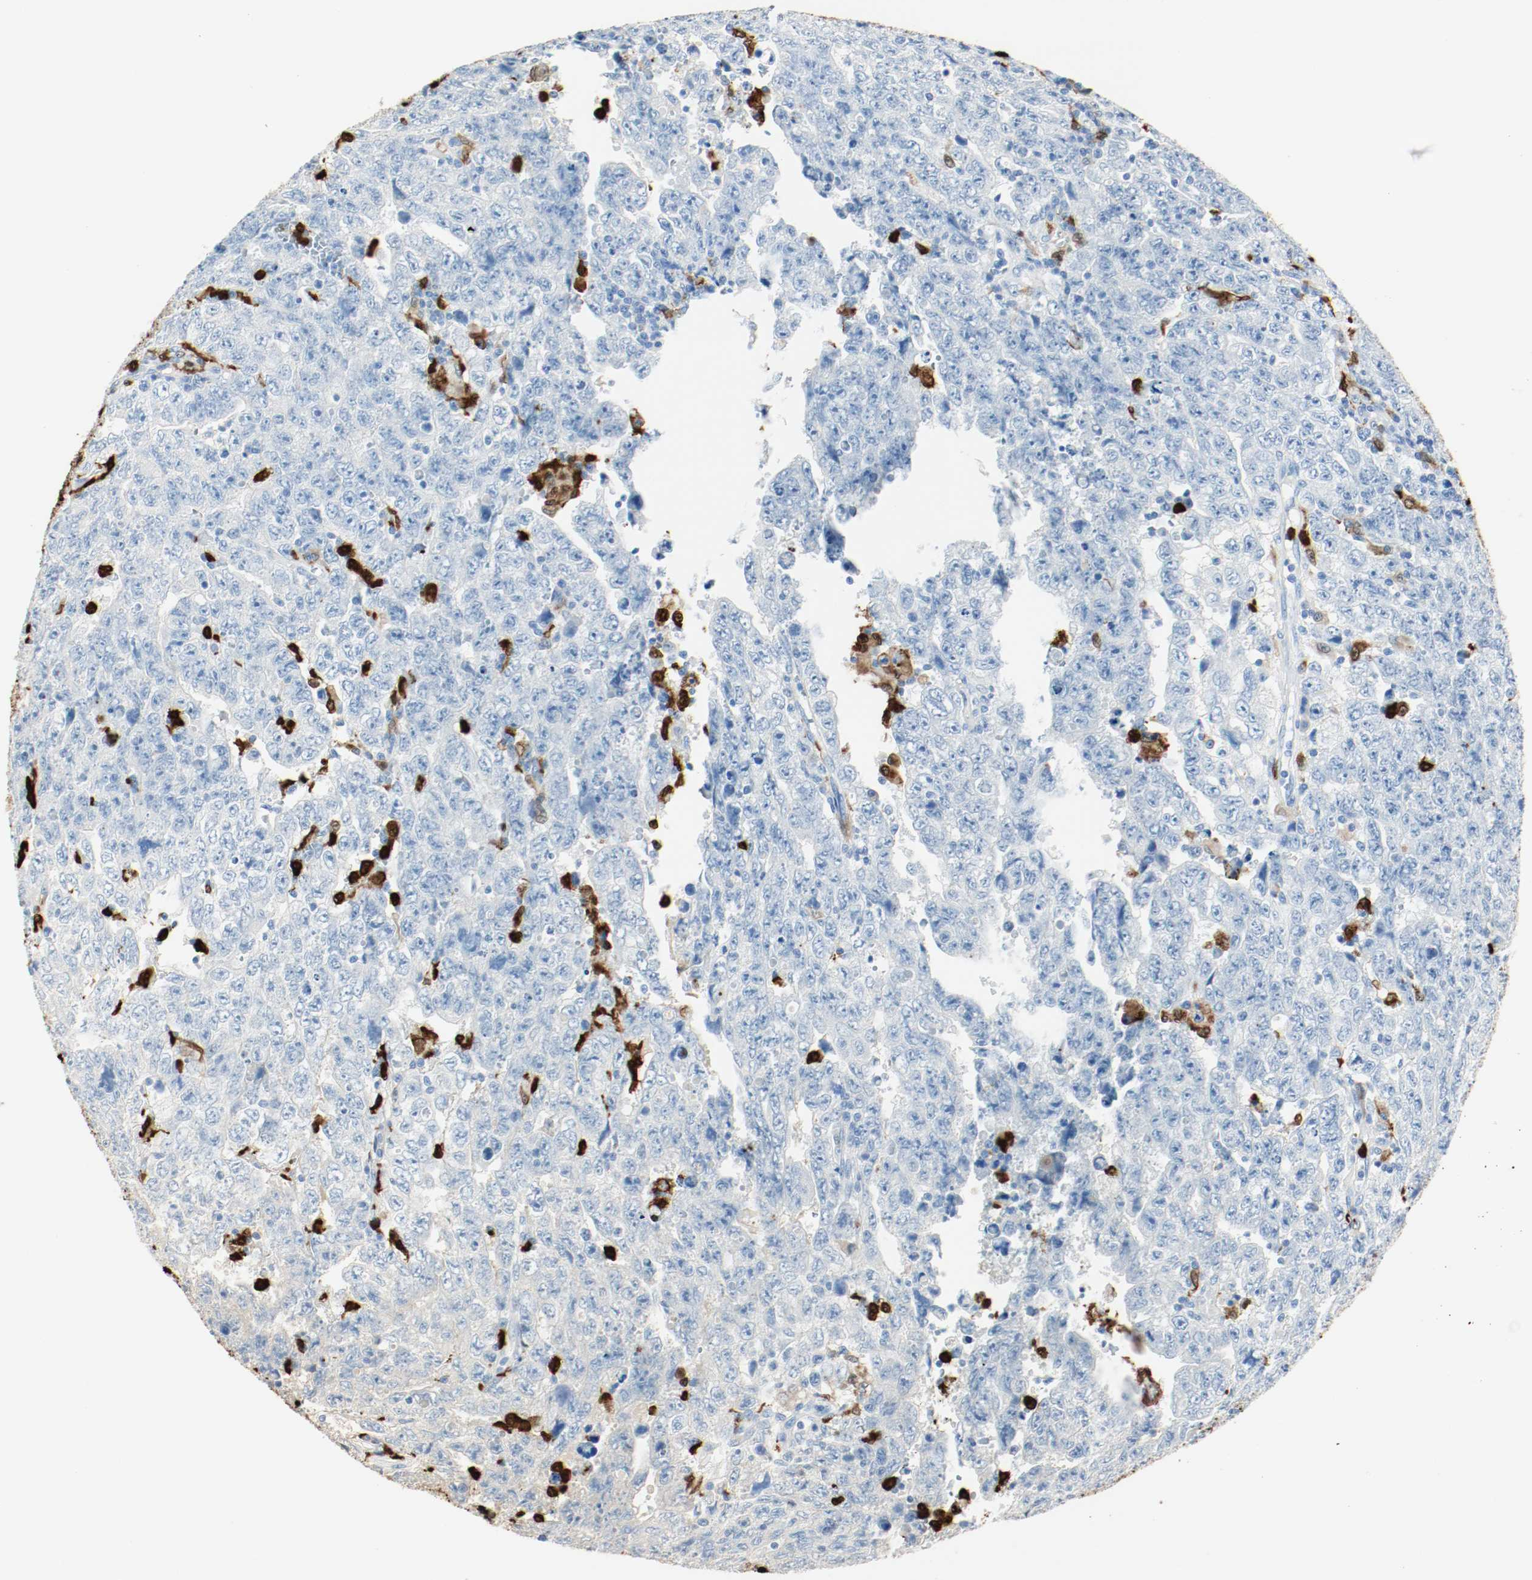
{"staining": {"intensity": "negative", "quantity": "none", "location": "none"}, "tissue": "testis cancer", "cell_type": "Tumor cells", "image_type": "cancer", "snomed": [{"axis": "morphology", "description": "Carcinoma, Embryonal, NOS"}, {"axis": "topography", "description": "Testis"}], "caption": "The photomicrograph reveals no staining of tumor cells in testis cancer (embryonal carcinoma).", "gene": "S100A9", "patient": {"sex": "male", "age": 28}}